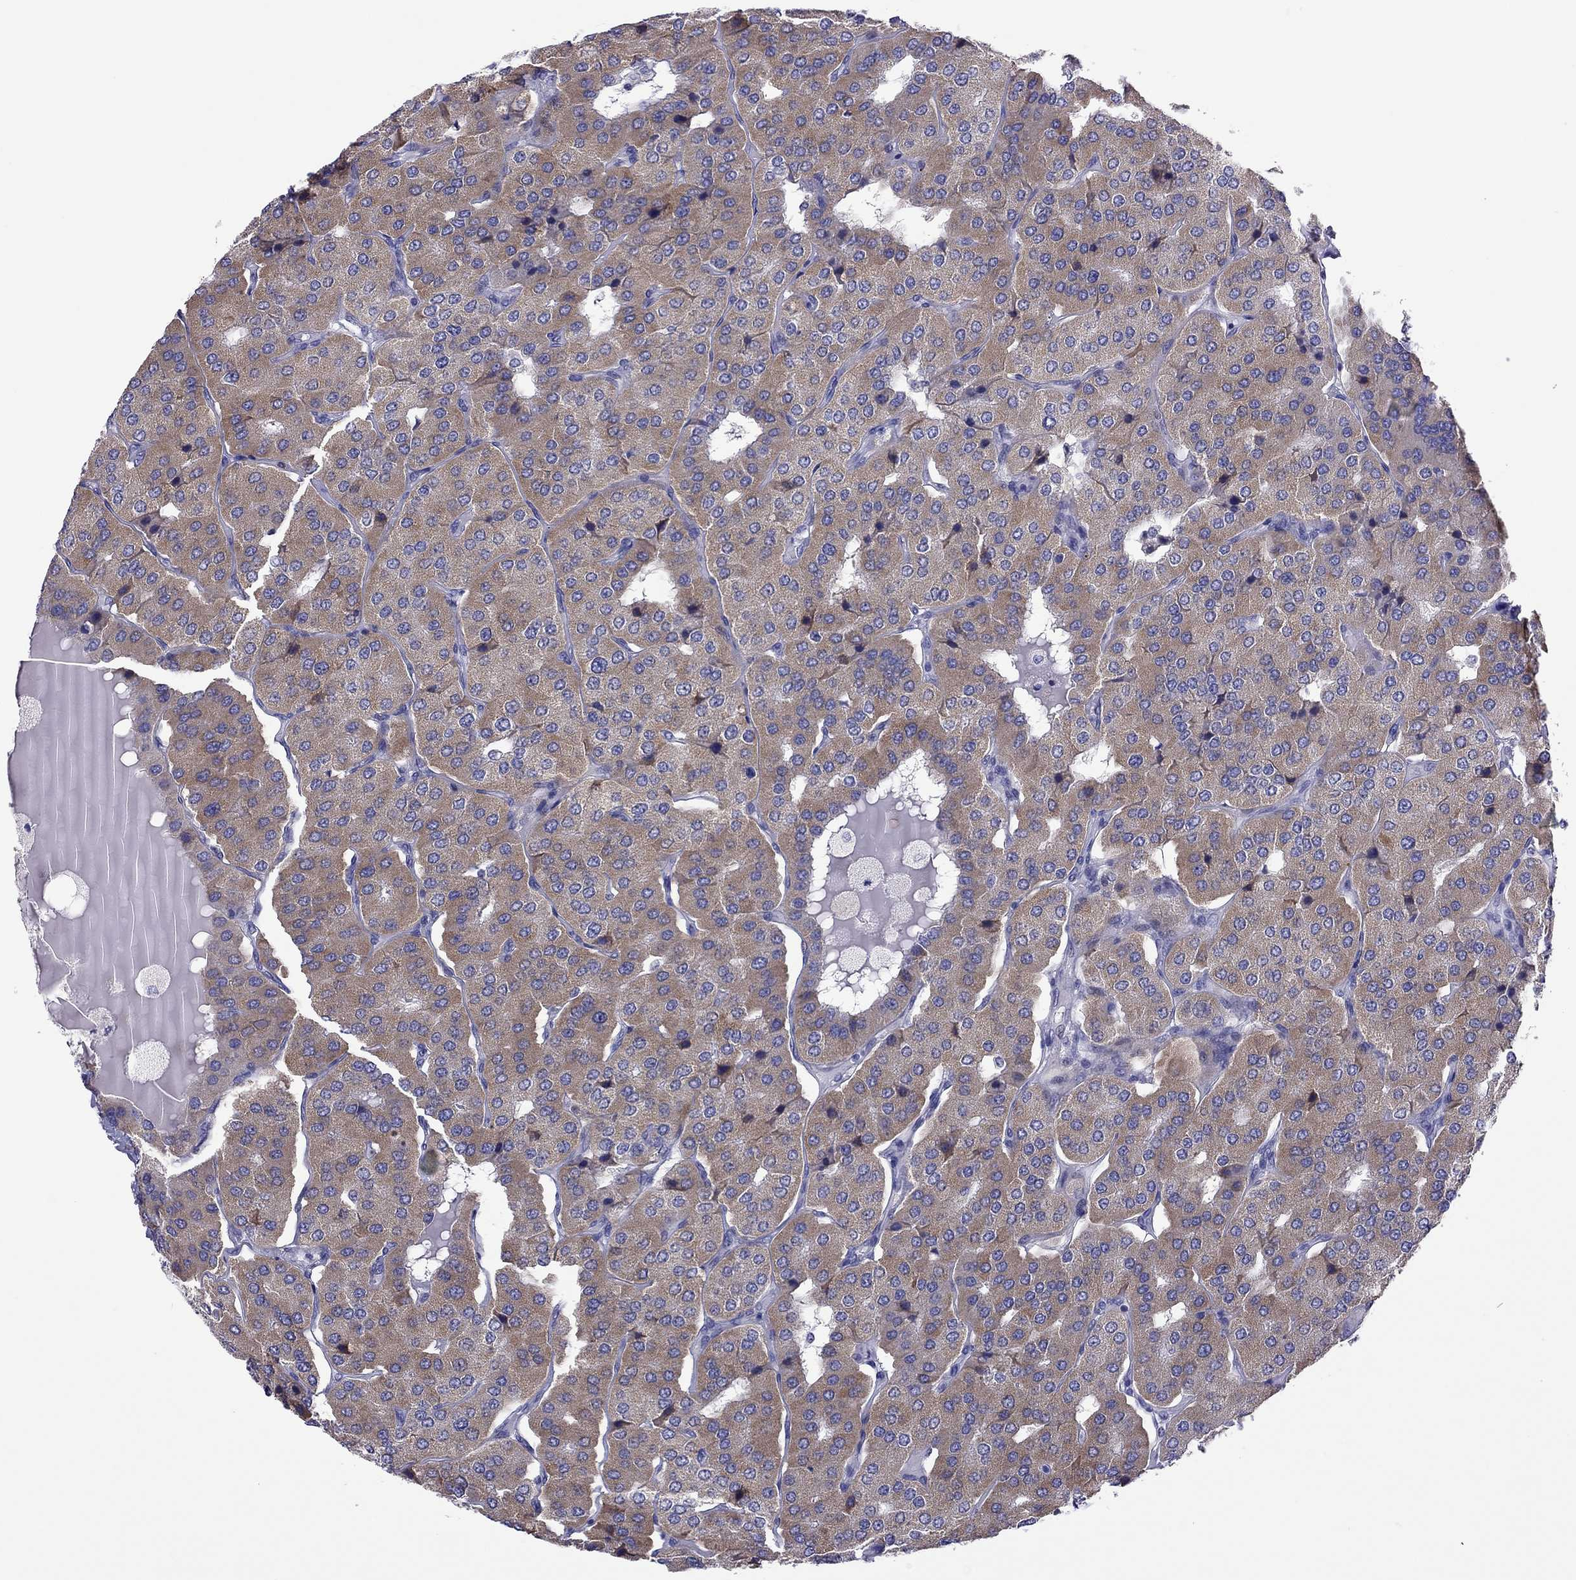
{"staining": {"intensity": "weak", "quantity": "25%-75%", "location": "cytoplasmic/membranous"}, "tissue": "parathyroid gland", "cell_type": "Glandular cells", "image_type": "normal", "snomed": [{"axis": "morphology", "description": "Normal tissue, NOS"}, {"axis": "morphology", "description": "Adenoma, NOS"}, {"axis": "topography", "description": "Parathyroid gland"}], "caption": "Parathyroid gland stained with immunohistochemistry exhibits weak cytoplasmic/membranous positivity in approximately 25%-75% of glandular cells.", "gene": "COL9A1", "patient": {"sex": "female", "age": 86}}